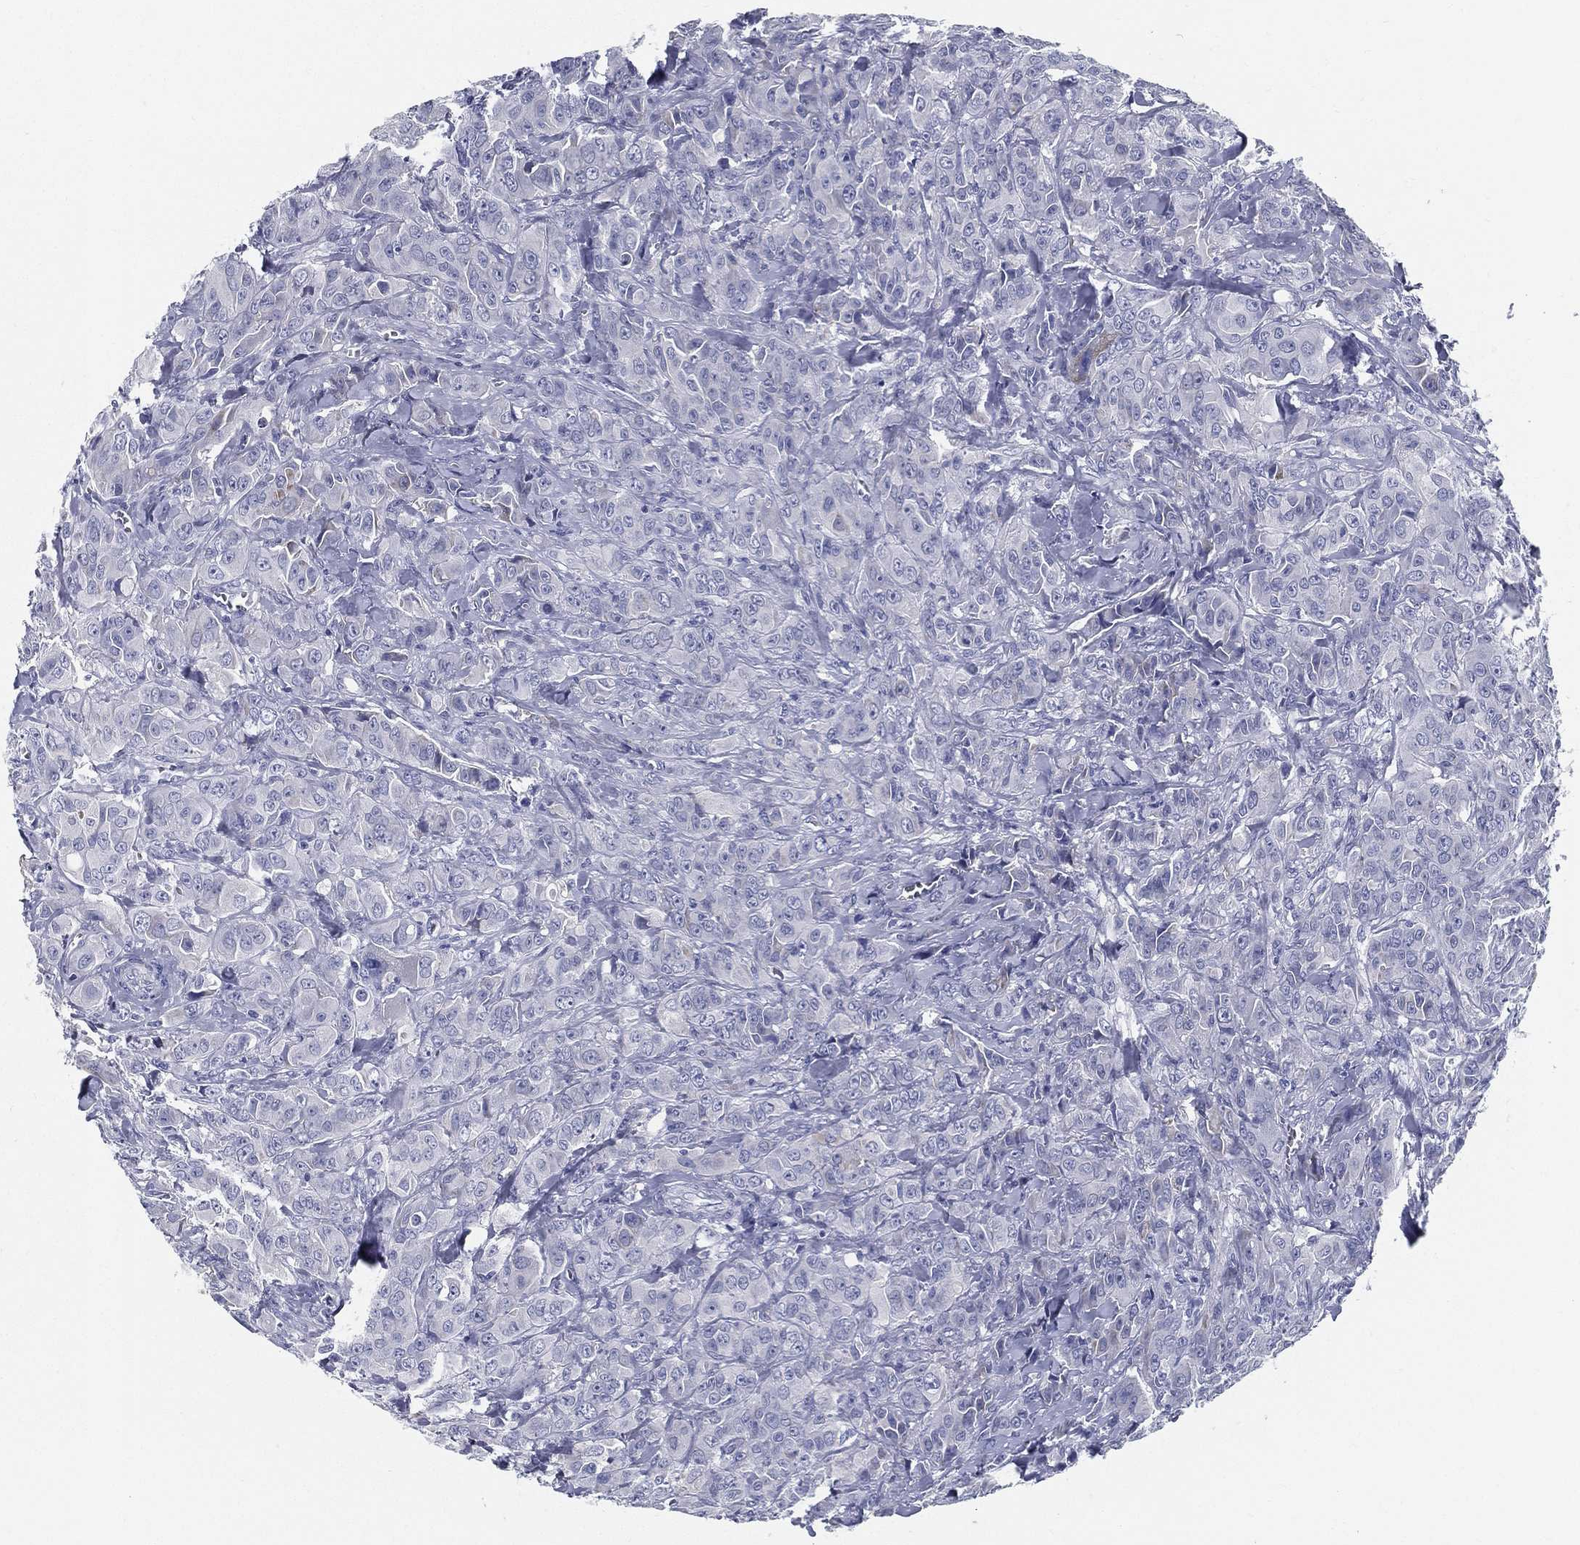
{"staining": {"intensity": "negative", "quantity": "none", "location": "none"}, "tissue": "breast cancer", "cell_type": "Tumor cells", "image_type": "cancer", "snomed": [{"axis": "morphology", "description": "Duct carcinoma"}, {"axis": "topography", "description": "Breast"}], "caption": "Immunohistochemistry image of human breast cancer (infiltrating ductal carcinoma) stained for a protein (brown), which reveals no expression in tumor cells.", "gene": "STS", "patient": {"sex": "female", "age": 43}}